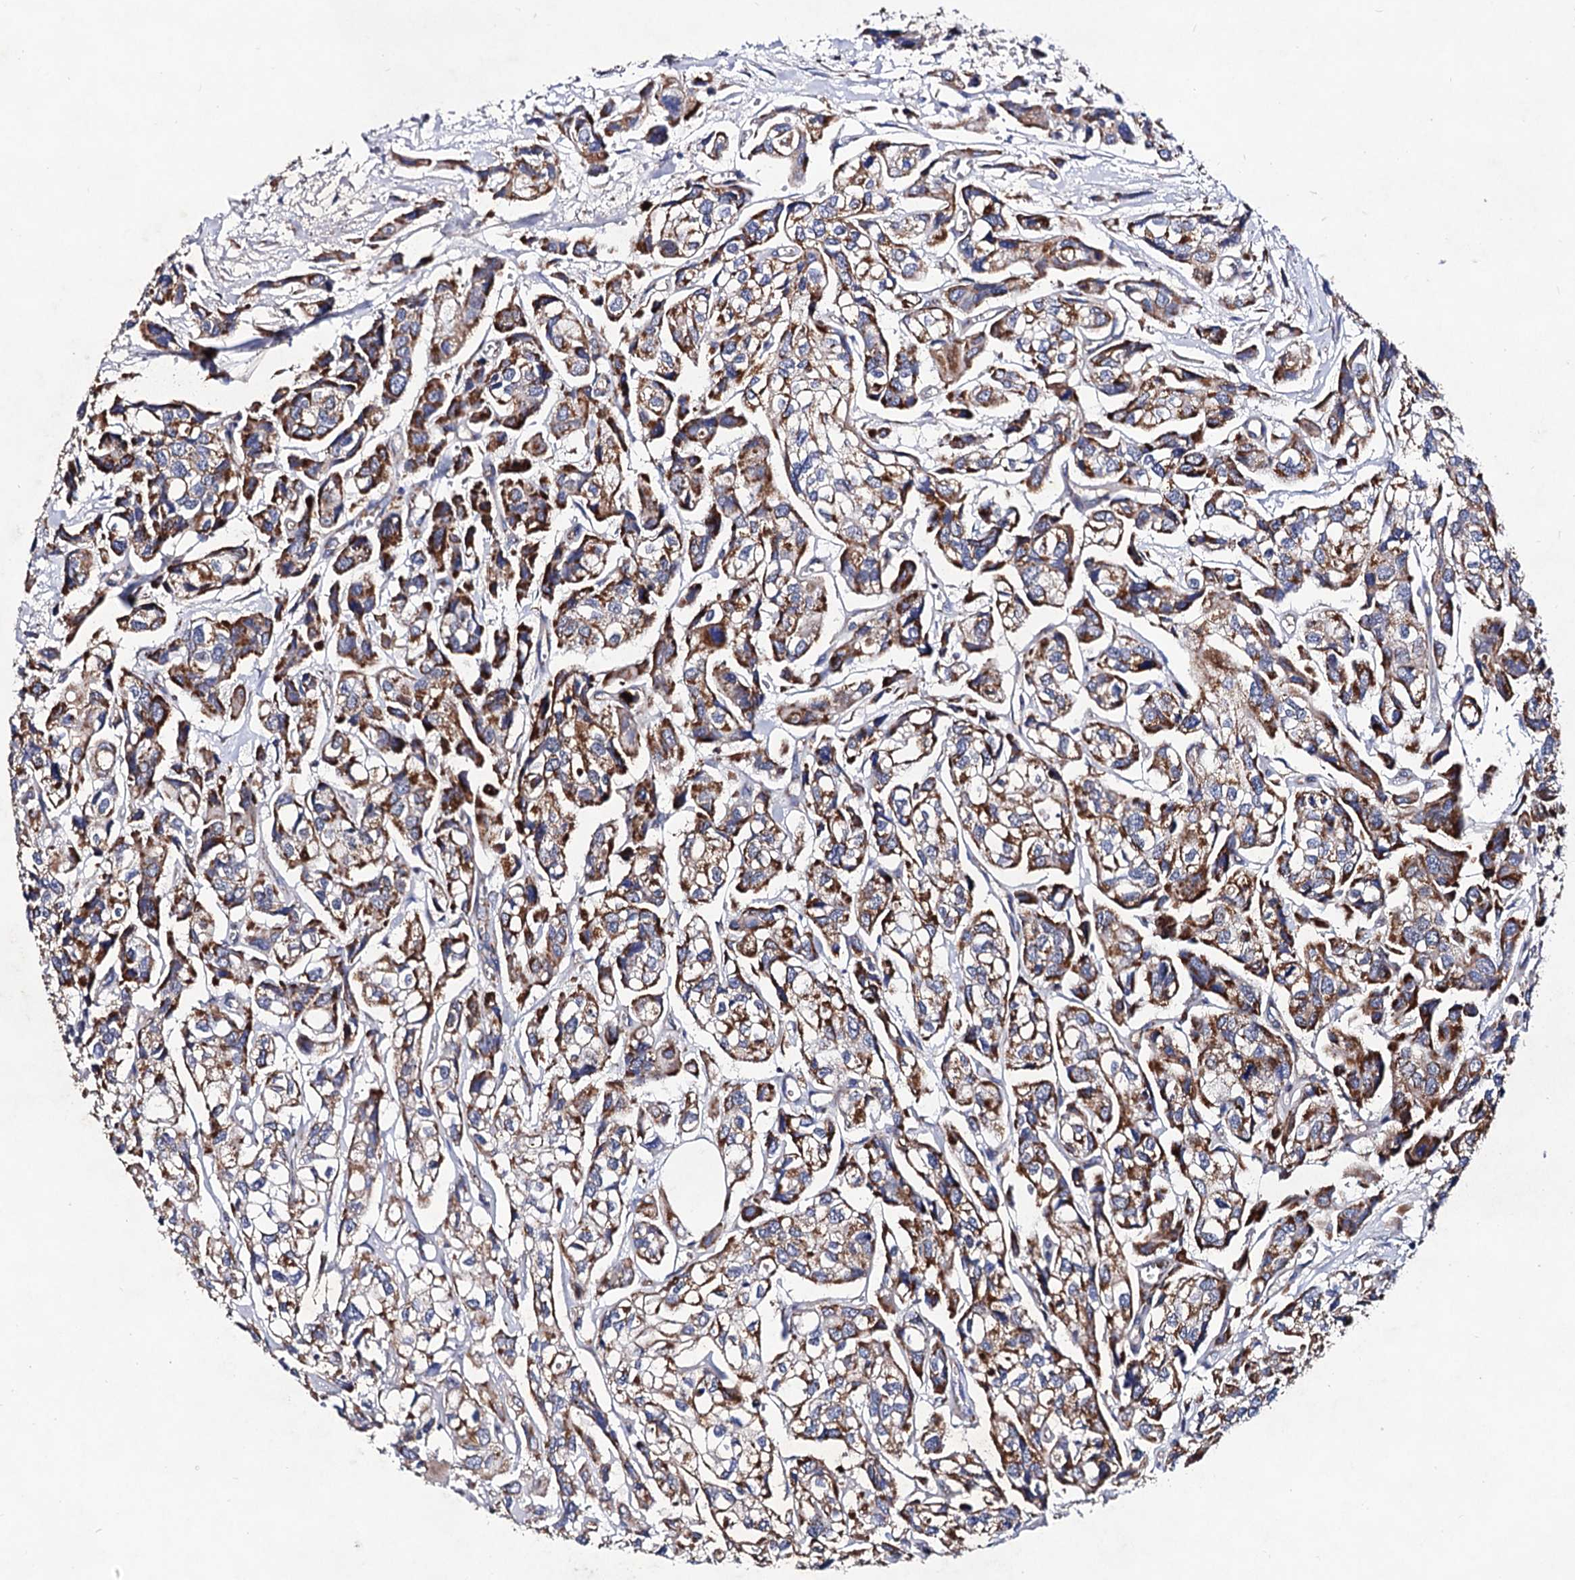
{"staining": {"intensity": "moderate", "quantity": ">75%", "location": "cytoplasmic/membranous"}, "tissue": "urothelial cancer", "cell_type": "Tumor cells", "image_type": "cancer", "snomed": [{"axis": "morphology", "description": "Urothelial carcinoma, High grade"}, {"axis": "topography", "description": "Urinary bladder"}], "caption": "Brown immunohistochemical staining in human urothelial cancer displays moderate cytoplasmic/membranous staining in about >75% of tumor cells.", "gene": "ACAD9", "patient": {"sex": "male", "age": 67}}